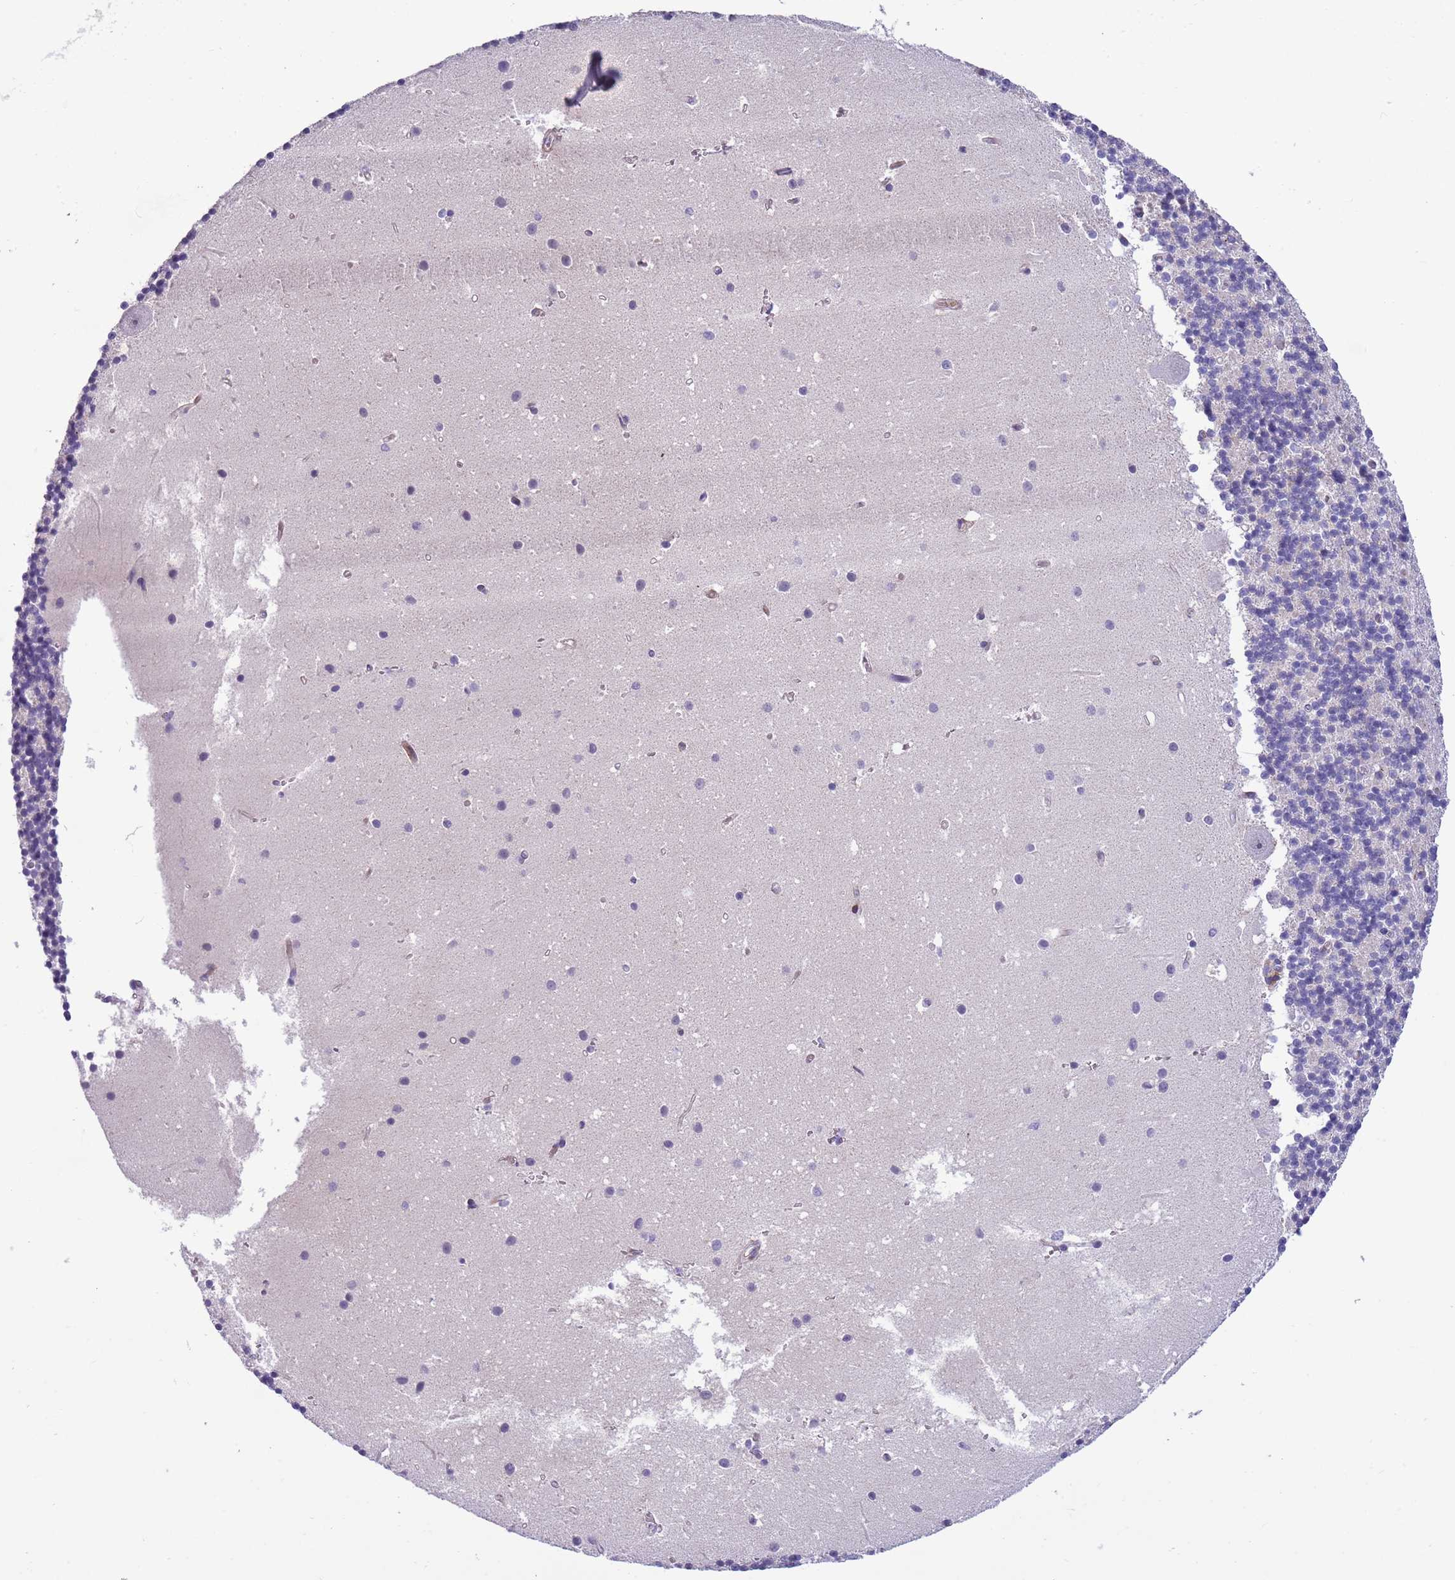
{"staining": {"intensity": "negative", "quantity": "none", "location": "none"}, "tissue": "cerebellum", "cell_type": "Cells in granular layer", "image_type": "normal", "snomed": [{"axis": "morphology", "description": "Normal tissue, NOS"}, {"axis": "topography", "description": "Cerebellum"}], "caption": "Protein analysis of benign cerebellum shows no significant staining in cells in granular layer.", "gene": "MRPL32", "patient": {"sex": "male", "age": 54}}